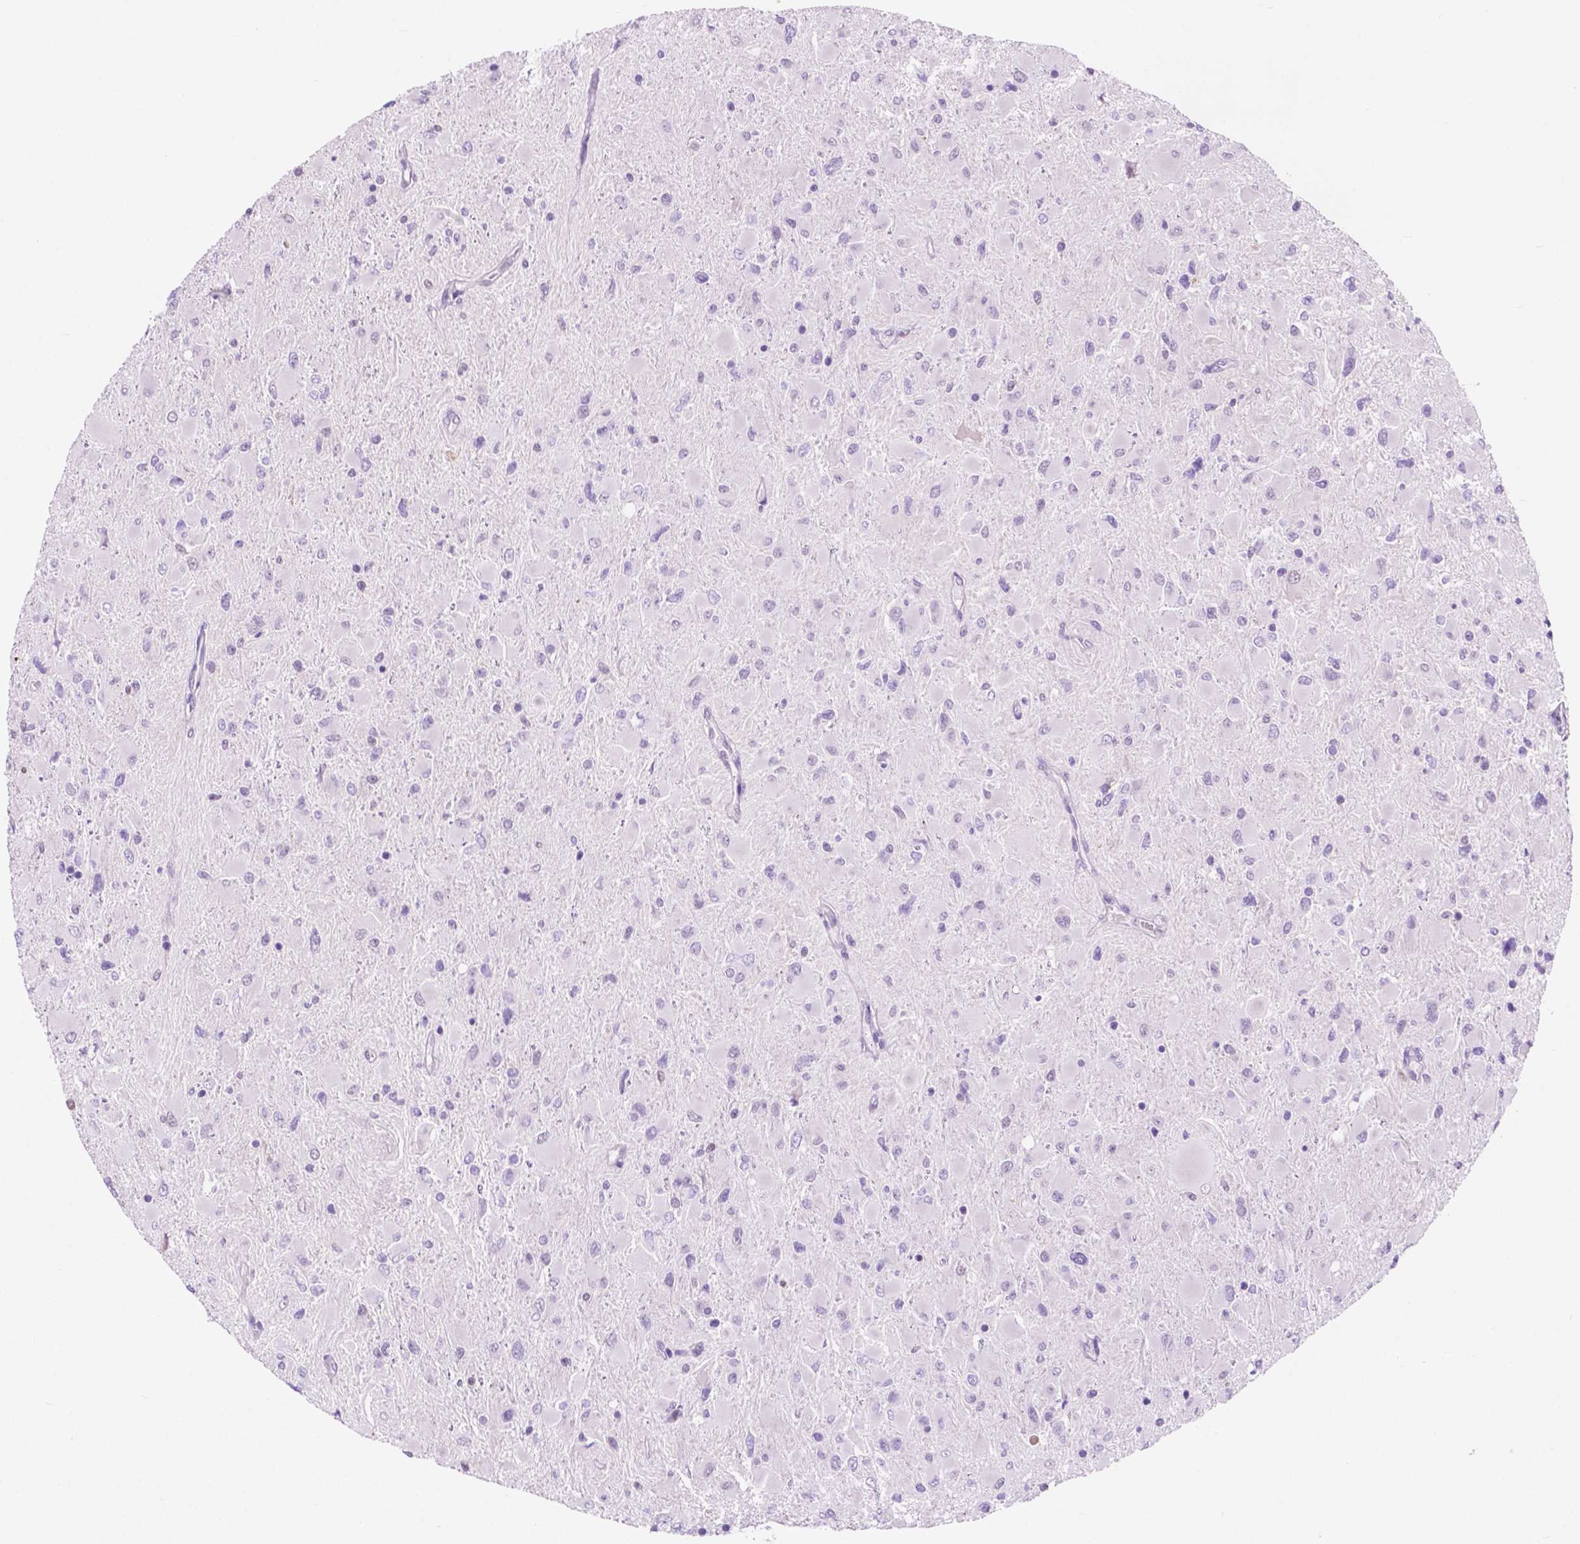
{"staining": {"intensity": "negative", "quantity": "none", "location": "none"}, "tissue": "glioma", "cell_type": "Tumor cells", "image_type": "cancer", "snomed": [{"axis": "morphology", "description": "Glioma, malignant, High grade"}, {"axis": "topography", "description": "Cerebral cortex"}], "caption": "Immunohistochemistry (IHC) micrograph of neoplastic tissue: human glioma stained with DAB (3,3'-diaminobenzidine) reveals no significant protein staining in tumor cells.", "gene": "ACY3", "patient": {"sex": "female", "age": 36}}